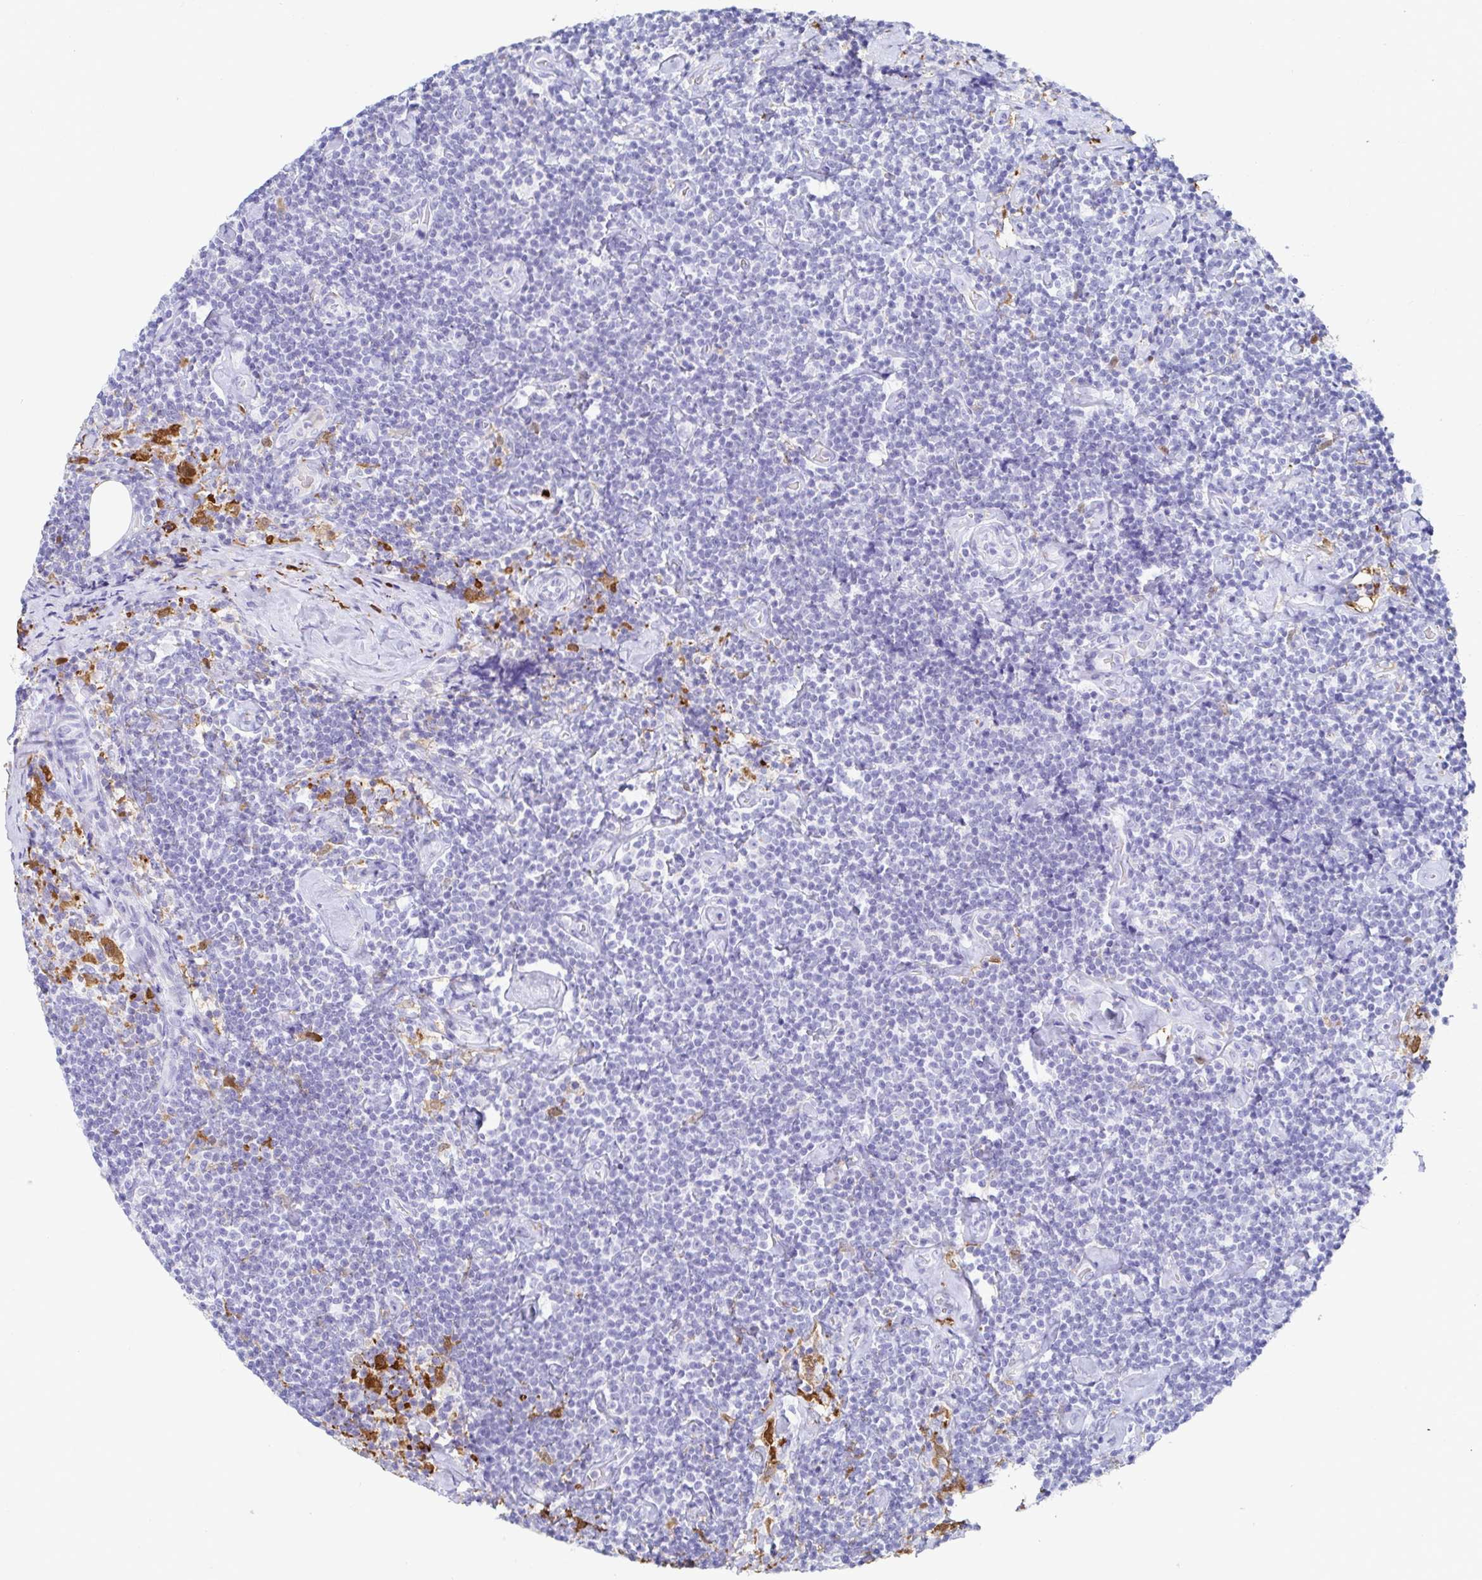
{"staining": {"intensity": "negative", "quantity": "none", "location": "none"}, "tissue": "lymphoma", "cell_type": "Tumor cells", "image_type": "cancer", "snomed": [{"axis": "morphology", "description": "Malignant lymphoma, non-Hodgkin's type, Low grade"}, {"axis": "topography", "description": "Lymph node"}], "caption": "Immunohistochemistry (IHC) of low-grade malignant lymphoma, non-Hodgkin's type displays no staining in tumor cells.", "gene": "OR2A4", "patient": {"sex": "male", "age": 81}}